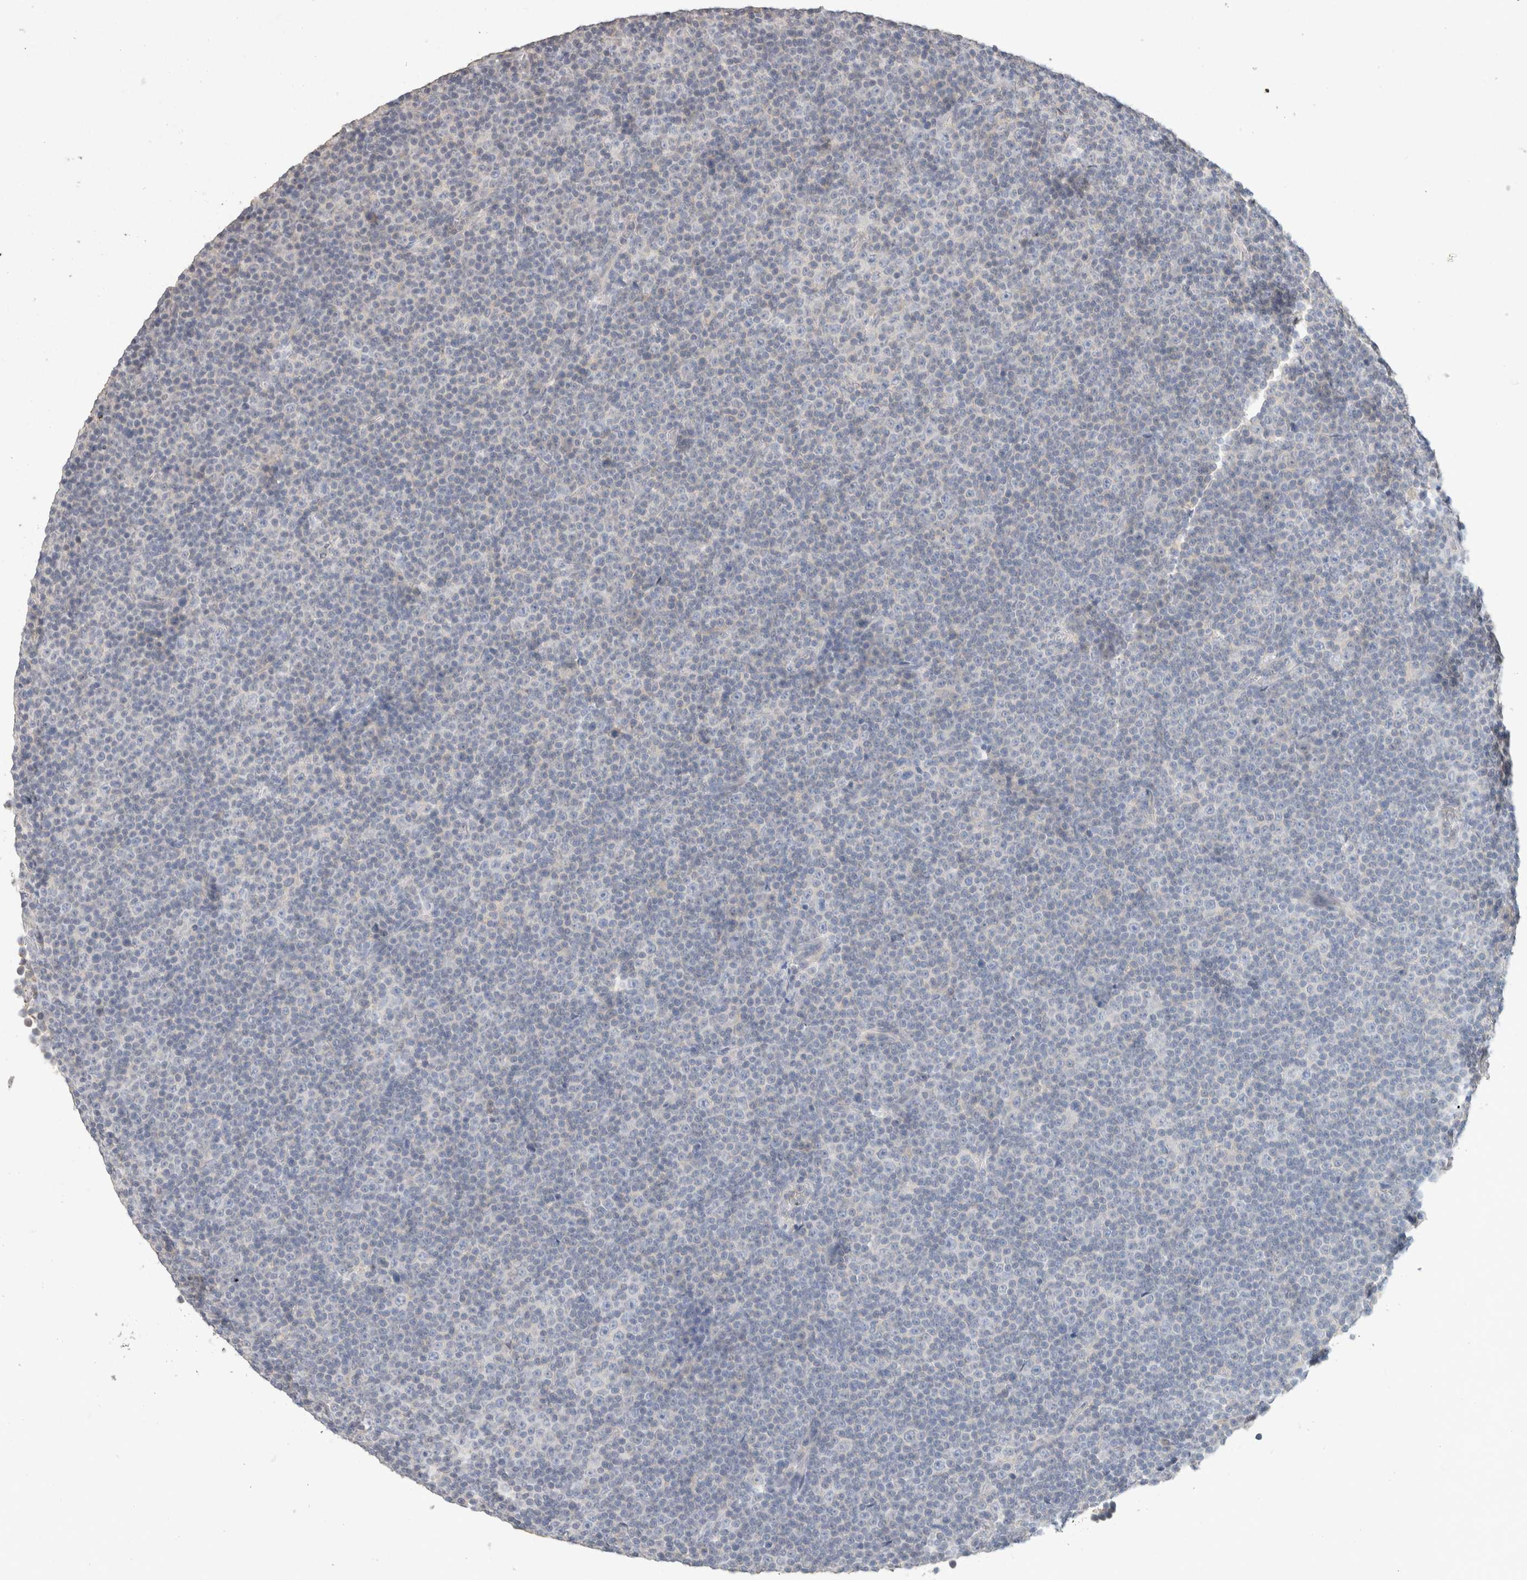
{"staining": {"intensity": "negative", "quantity": "none", "location": "none"}, "tissue": "lymphoma", "cell_type": "Tumor cells", "image_type": "cancer", "snomed": [{"axis": "morphology", "description": "Malignant lymphoma, non-Hodgkin's type, Low grade"}, {"axis": "topography", "description": "Lymph node"}], "caption": "Micrograph shows no significant protein positivity in tumor cells of lymphoma. (DAB (3,3'-diaminobenzidine) immunohistochemistry (IHC), high magnification).", "gene": "MPP2", "patient": {"sex": "female", "age": 67}}